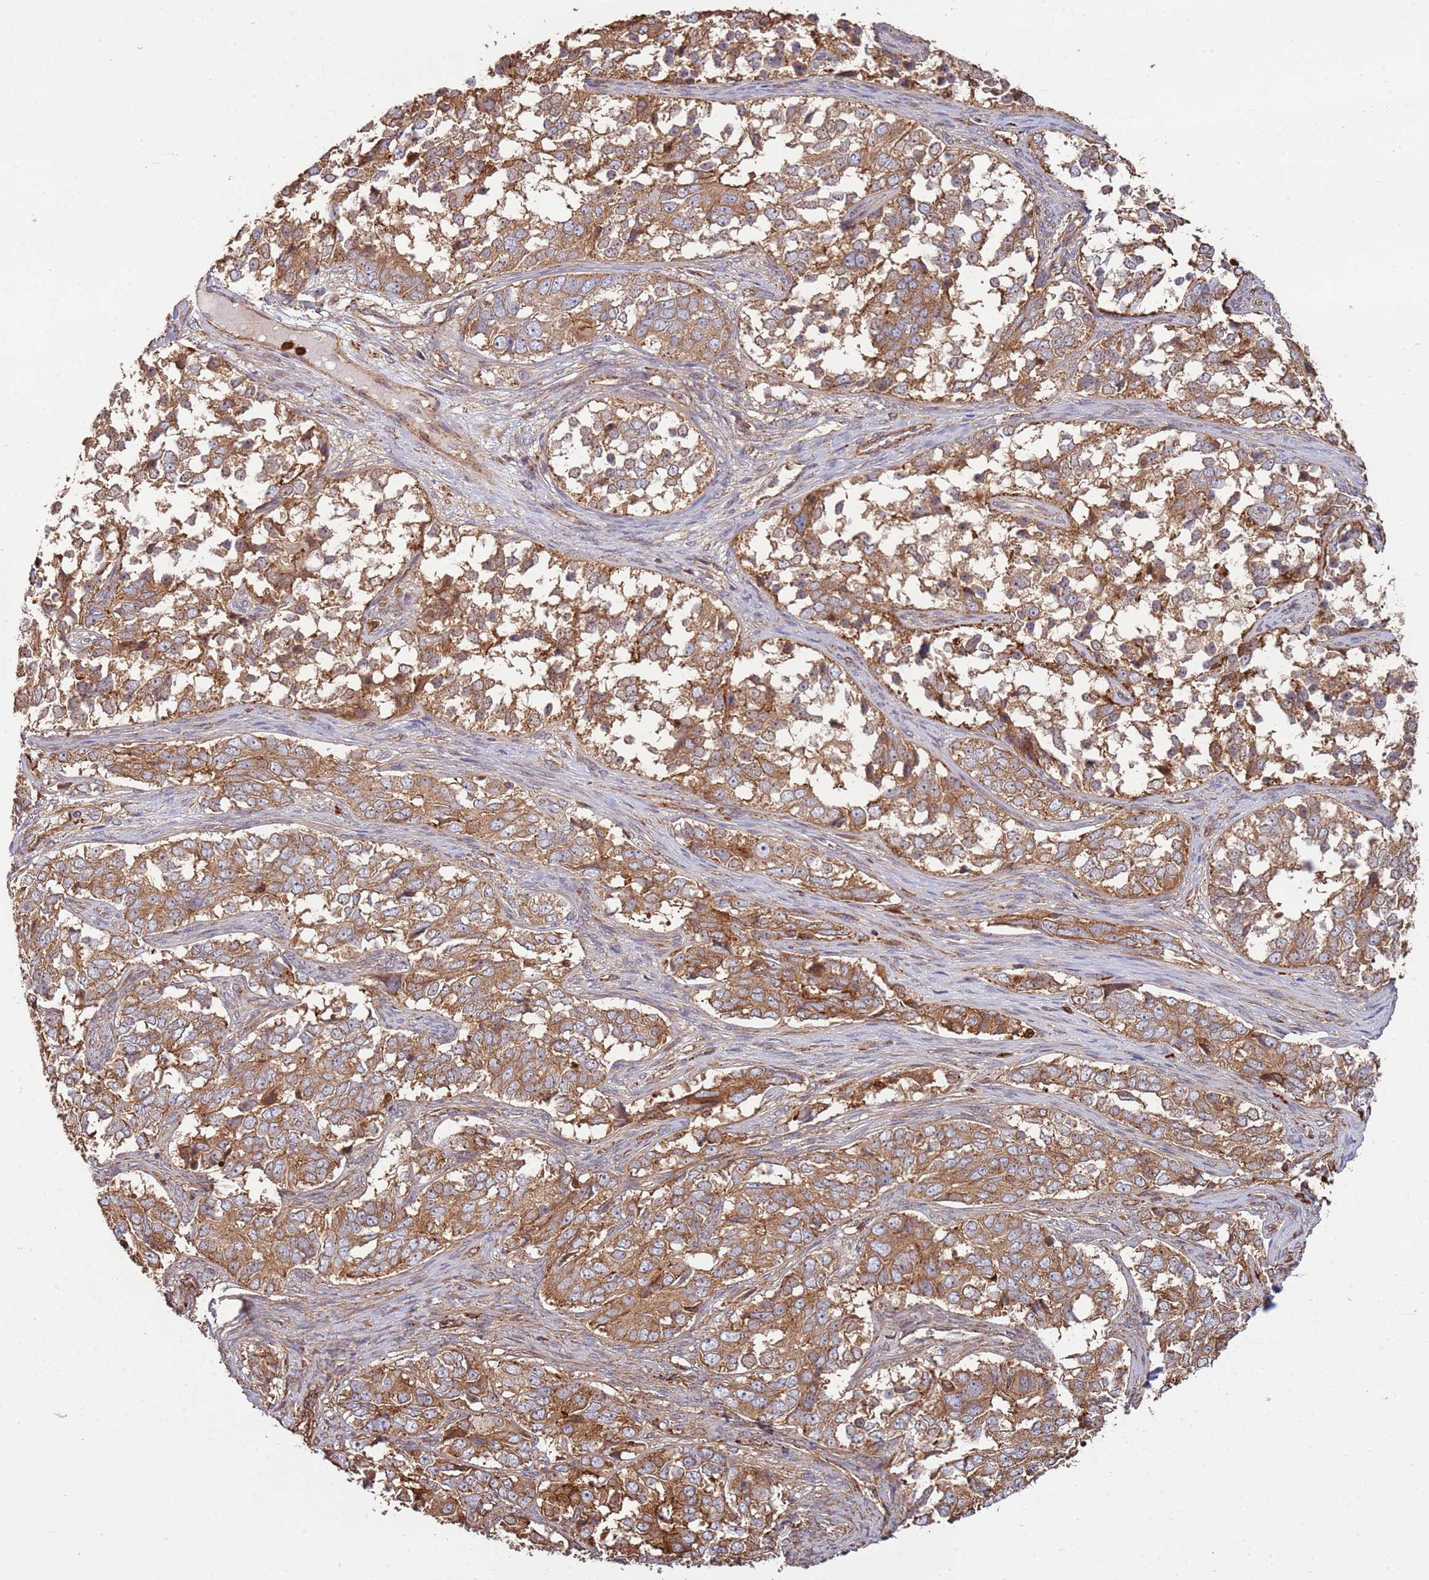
{"staining": {"intensity": "moderate", "quantity": ">75%", "location": "cytoplasmic/membranous"}, "tissue": "ovarian cancer", "cell_type": "Tumor cells", "image_type": "cancer", "snomed": [{"axis": "morphology", "description": "Carcinoma, endometroid"}, {"axis": "topography", "description": "Ovary"}], "caption": "This photomicrograph reveals ovarian cancer stained with immunohistochemistry (IHC) to label a protein in brown. The cytoplasmic/membranous of tumor cells show moderate positivity for the protein. Nuclei are counter-stained blue.", "gene": "NDUFAF4", "patient": {"sex": "female", "age": 51}}